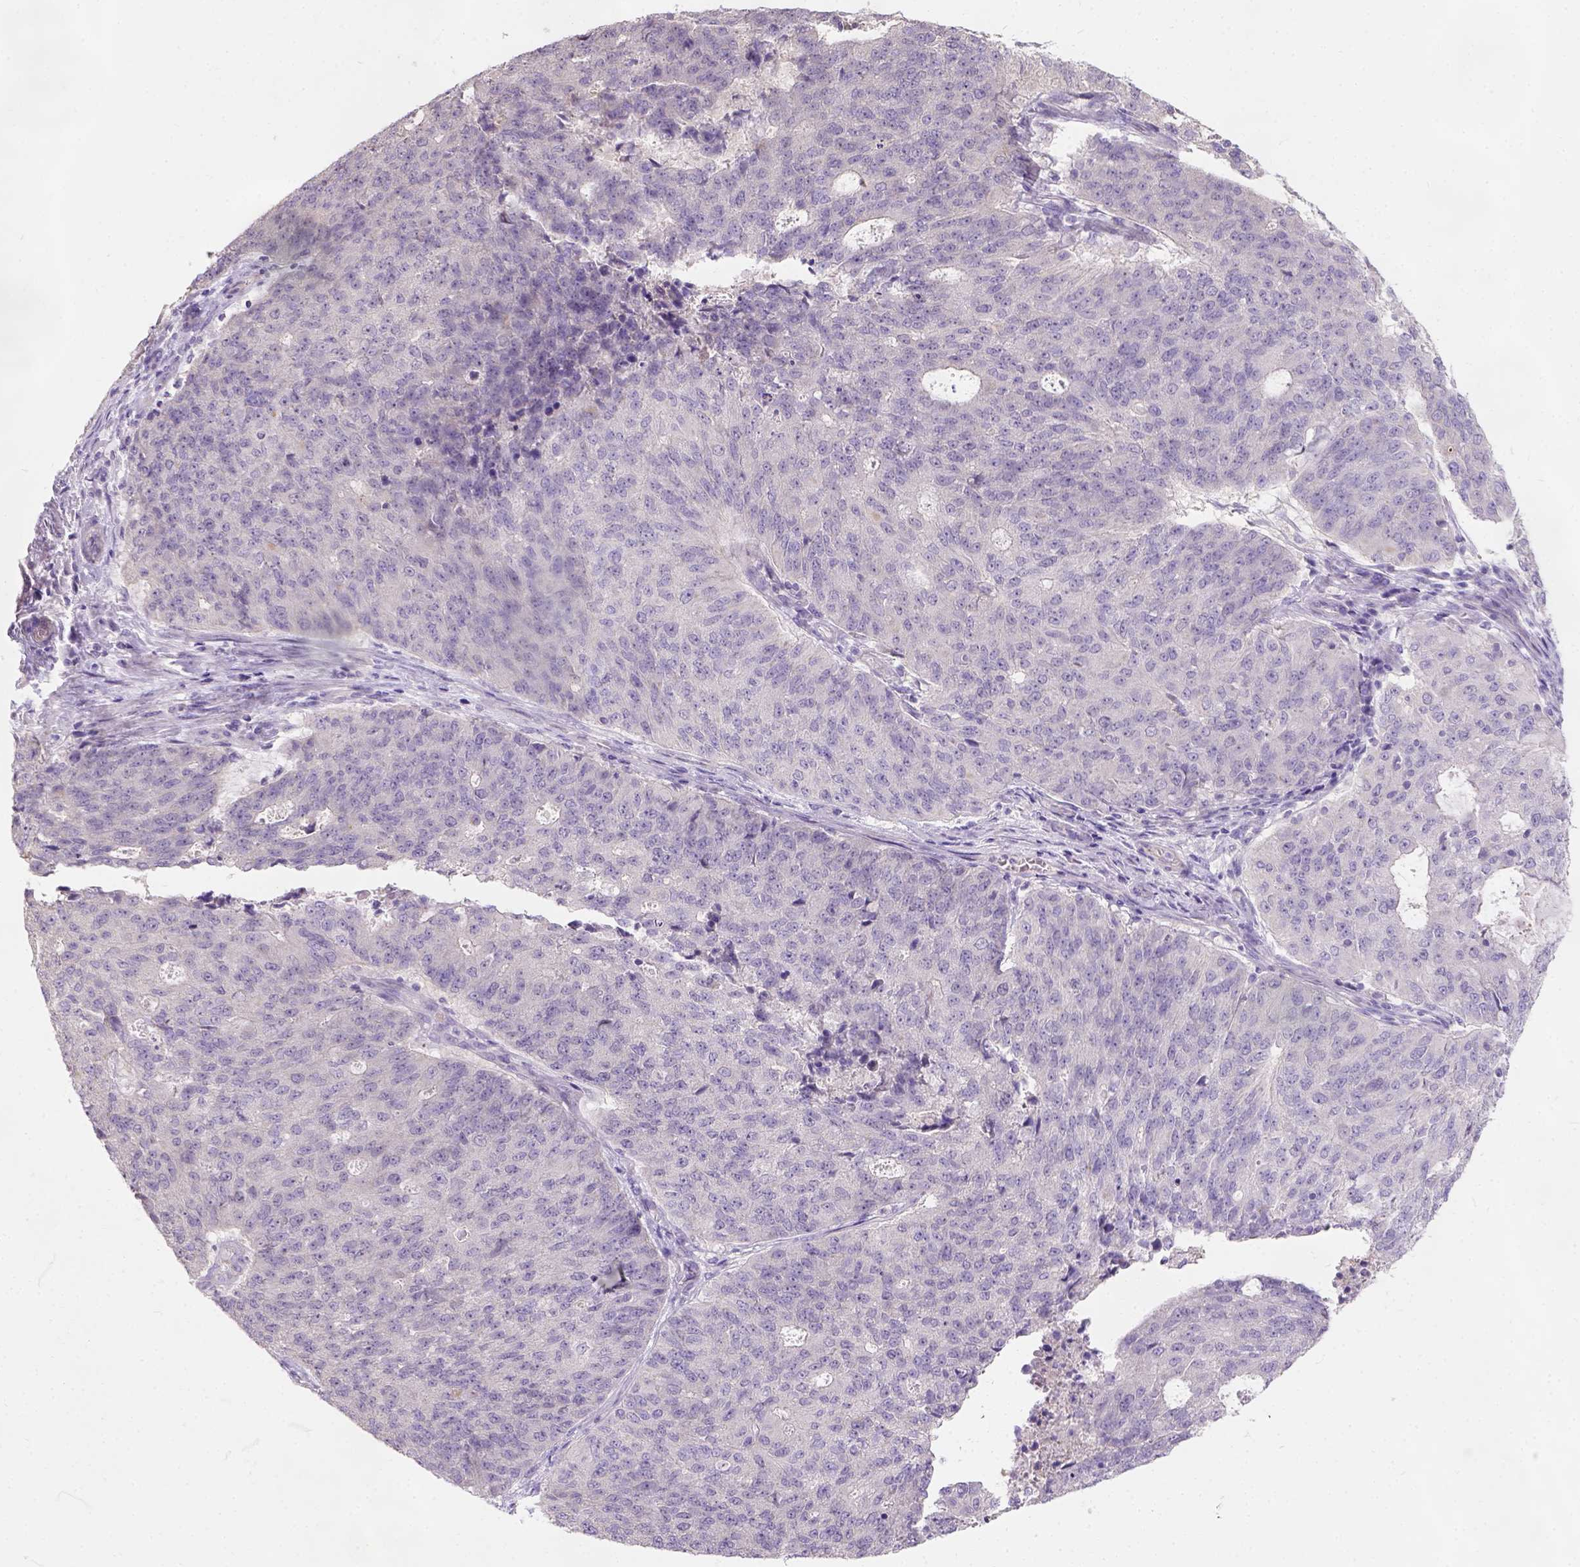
{"staining": {"intensity": "negative", "quantity": "none", "location": "none"}, "tissue": "endometrial cancer", "cell_type": "Tumor cells", "image_type": "cancer", "snomed": [{"axis": "morphology", "description": "Adenocarcinoma, NOS"}, {"axis": "topography", "description": "Endometrium"}], "caption": "Immunohistochemistry (IHC) of human endometrial cancer demonstrates no positivity in tumor cells.", "gene": "C20orf144", "patient": {"sex": "female", "age": 82}}